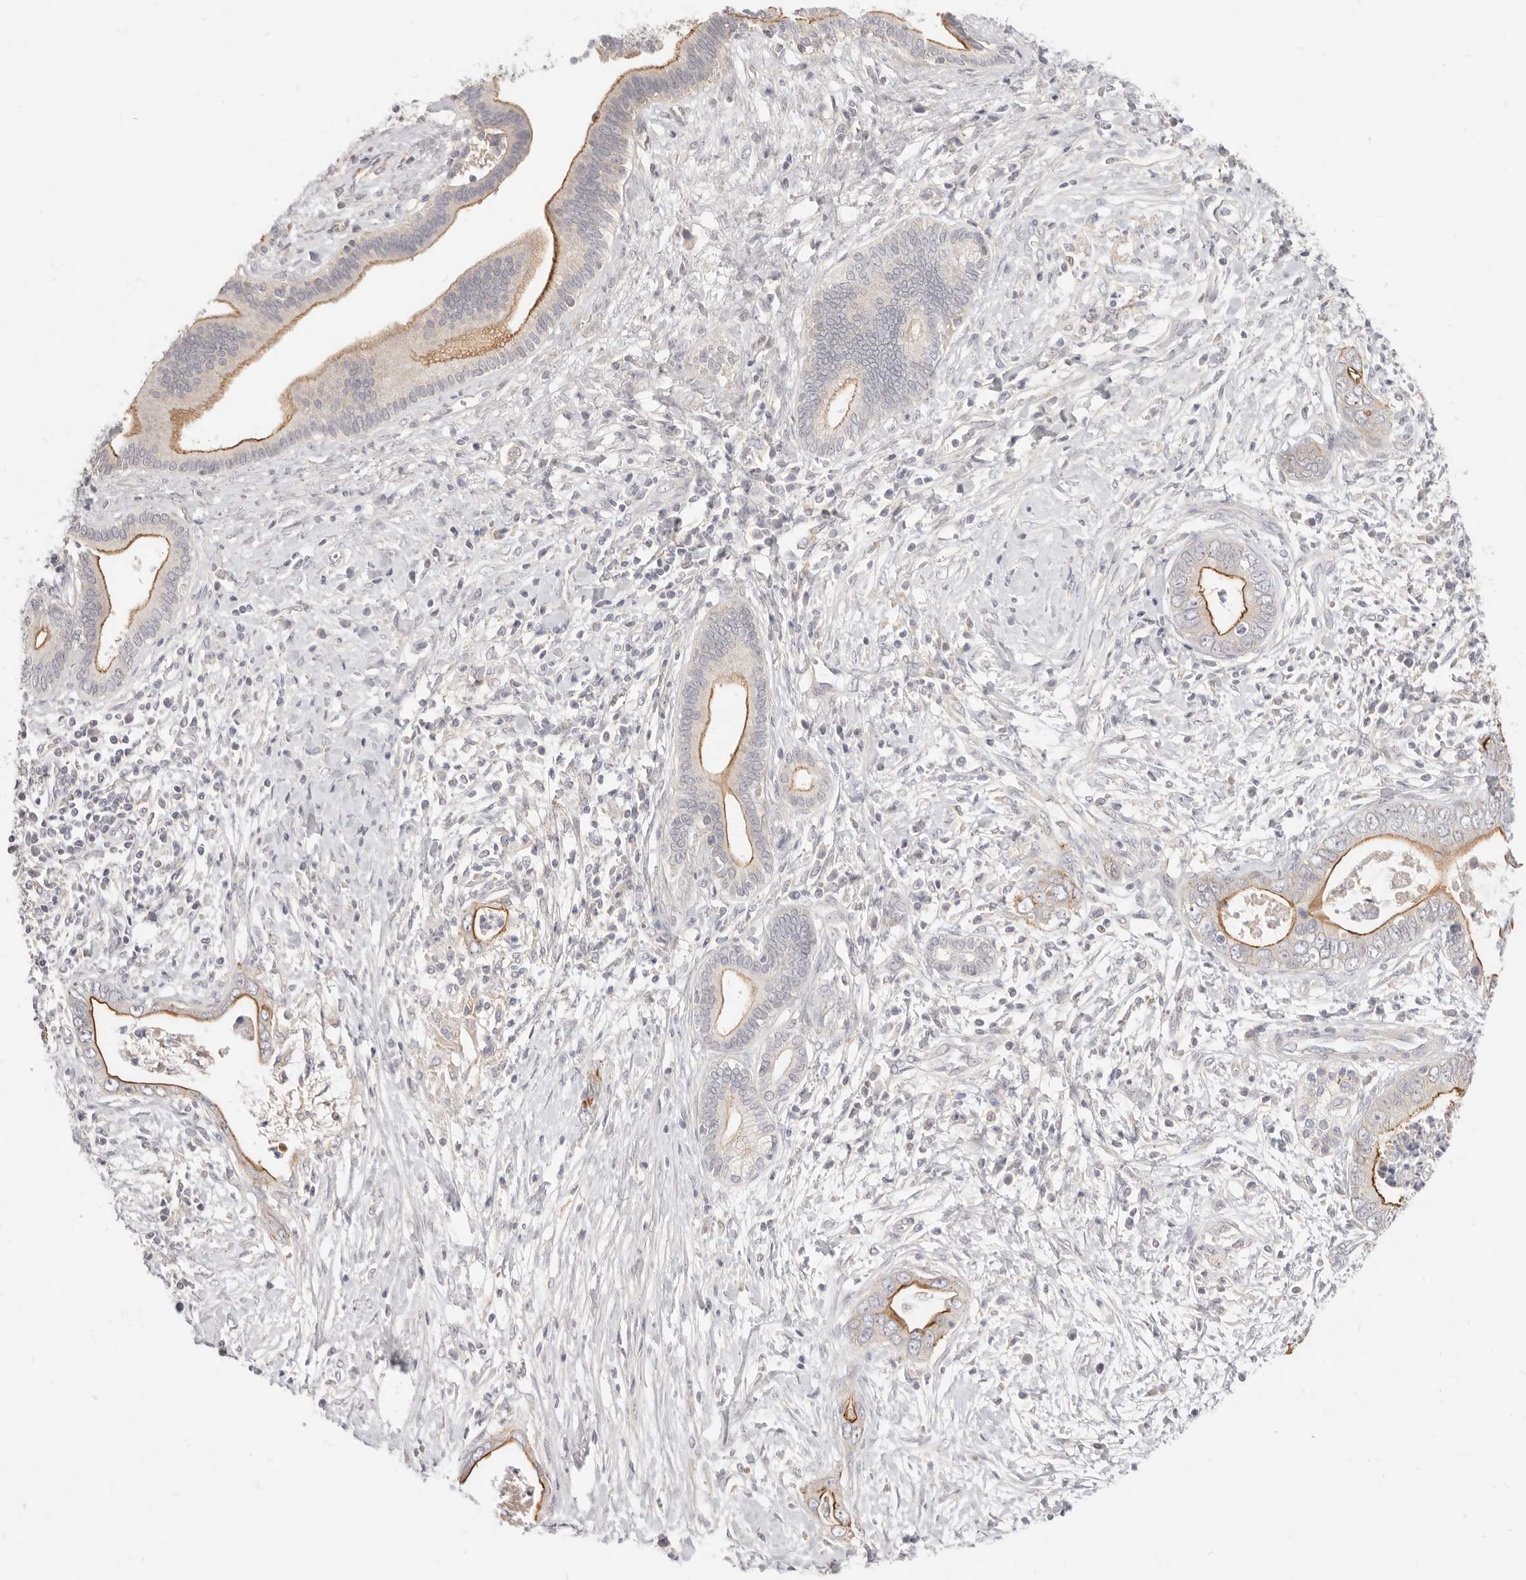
{"staining": {"intensity": "strong", "quantity": "25%-75%", "location": "cytoplasmic/membranous"}, "tissue": "pancreatic cancer", "cell_type": "Tumor cells", "image_type": "cancer", "snomed": [{"axis": "morphology", "description": "Adenocarcinoma, NOS"}, {"axis": "topography", "description": "Pancreas"}], "caption": "IHC (DAB) staining of pancreatic cancer (adenocarcinoma) exhibits strong cytoplasmic/membranous protein positivity in approximately 25%-75% of tumor cells.", "gene": "LTB4R2", "patient": {"sex": "male", "age": 75}}